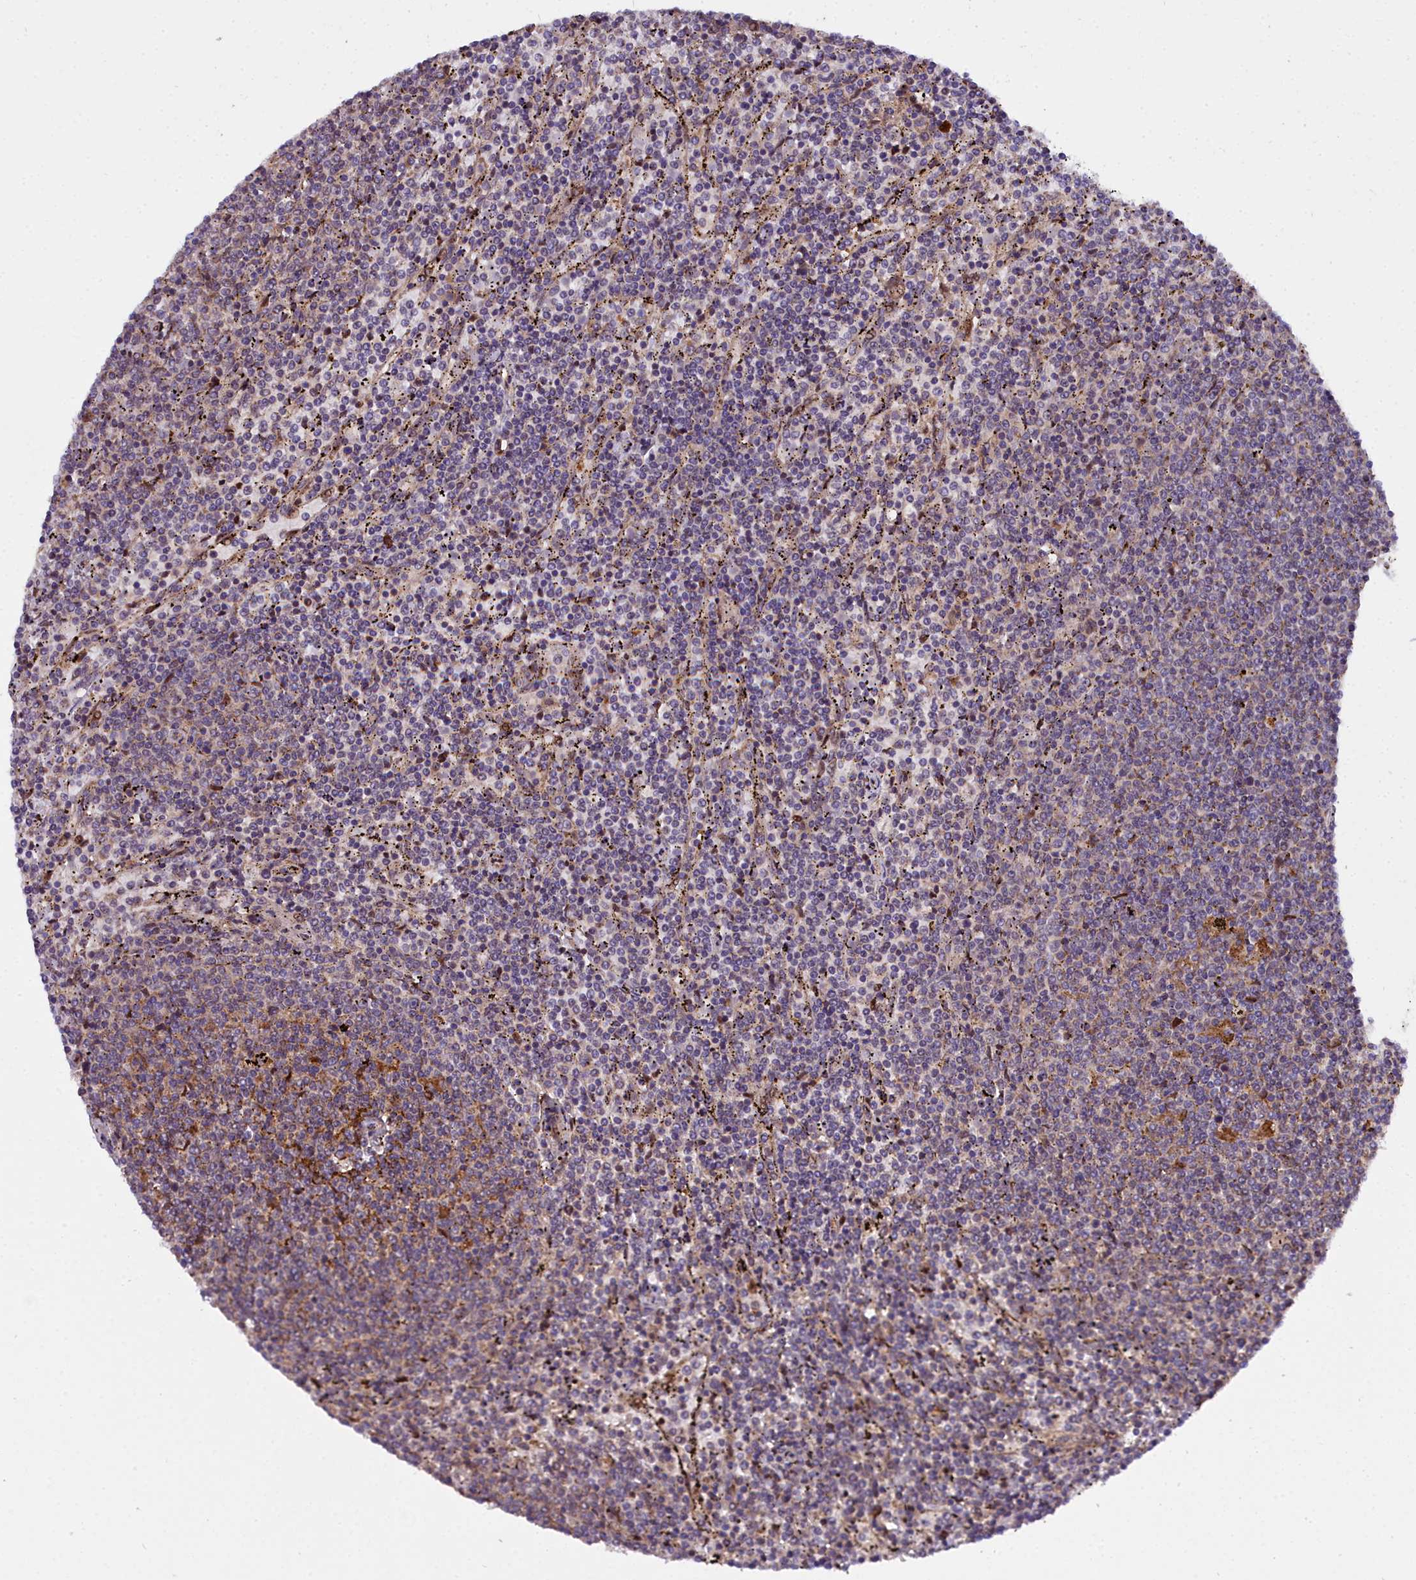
{"staining": {"intensity": "weak", "quantity": "<25%", "location": "cytoplasmic/membranous"}, "tissue": "lymphoma", "cell_type": "Tumor cells", "image_type": "cancer", "snomed": [{"axis": "morphology", "description": "Malignant lymphoma, non-Hodgkin's type, Low grade"}, {"axis": "topography", "description": "Spleen"}], "caption": "This is an IHC photomicrograph of human malignant lymphoma, non-Hodgkin's type (low-grade). There is no staining in tumor cells.", "gene": "MRPS11", "patient": {"sex": "female", "age": 50}}